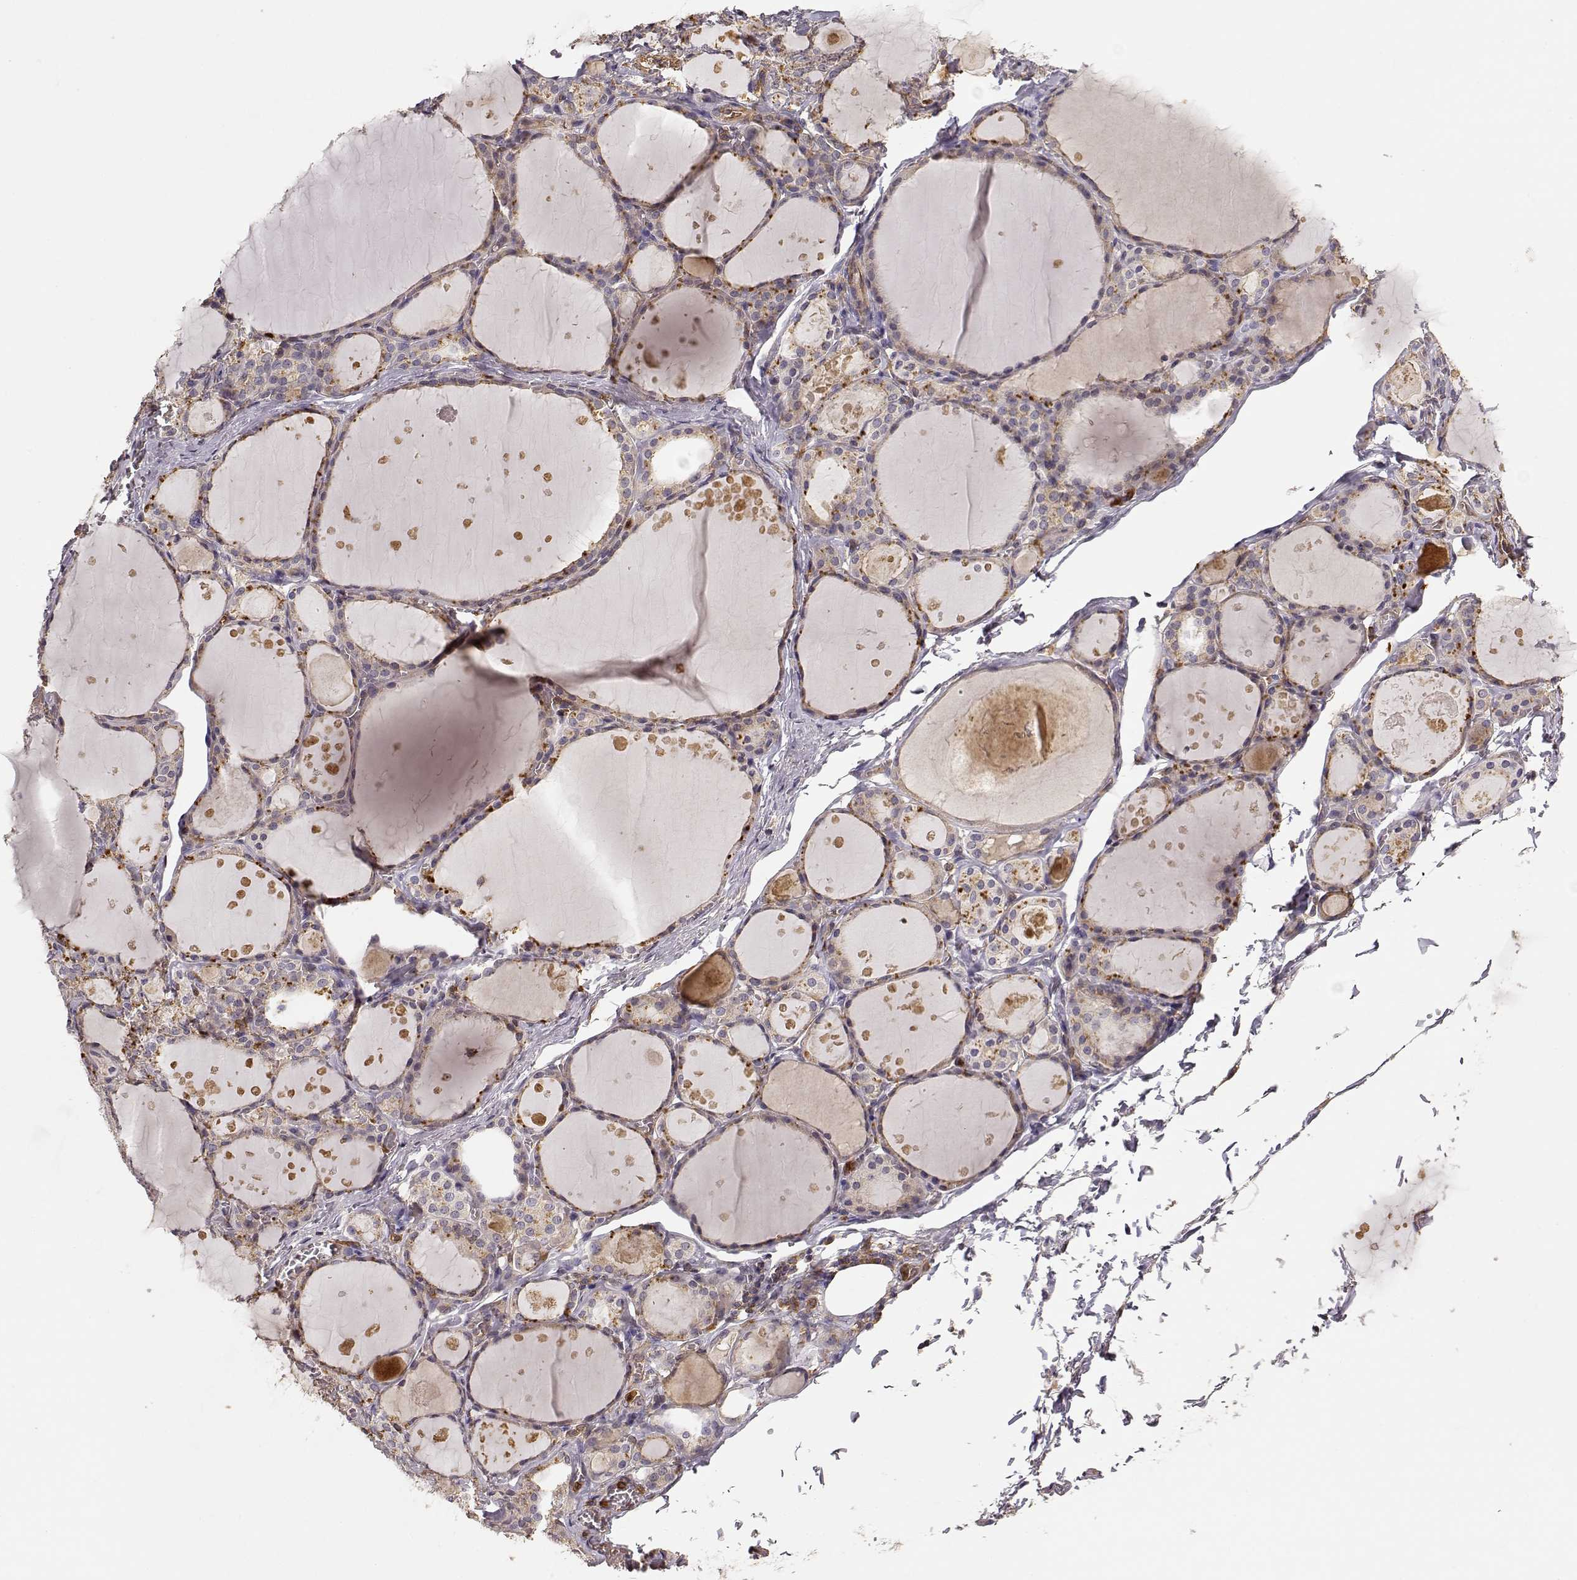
{"staining": {"intensity": "weak", "quantity": ">75%", "location": "cytoplasmic/membranous"}, "tissue": "thyroid gland", "cell_type": "Glandular cells", "image_type": "normal", "snomed": [{"axis": "morphology", "description": "Normal tissue, NOS"}, {"axis": "topography", "description": "Thyroid gland"}], "caption": "High-power microscopy captured an IHC photomicrograph of unremarkable thyroid gland, revealing weak cytoplasmic/membranous expression in about >75% of glandular cells. (IHC, brightfield microscopy, high magnification).", "gene": "ARHGEF2", "patient": {"sex": "male", "age": 68}}